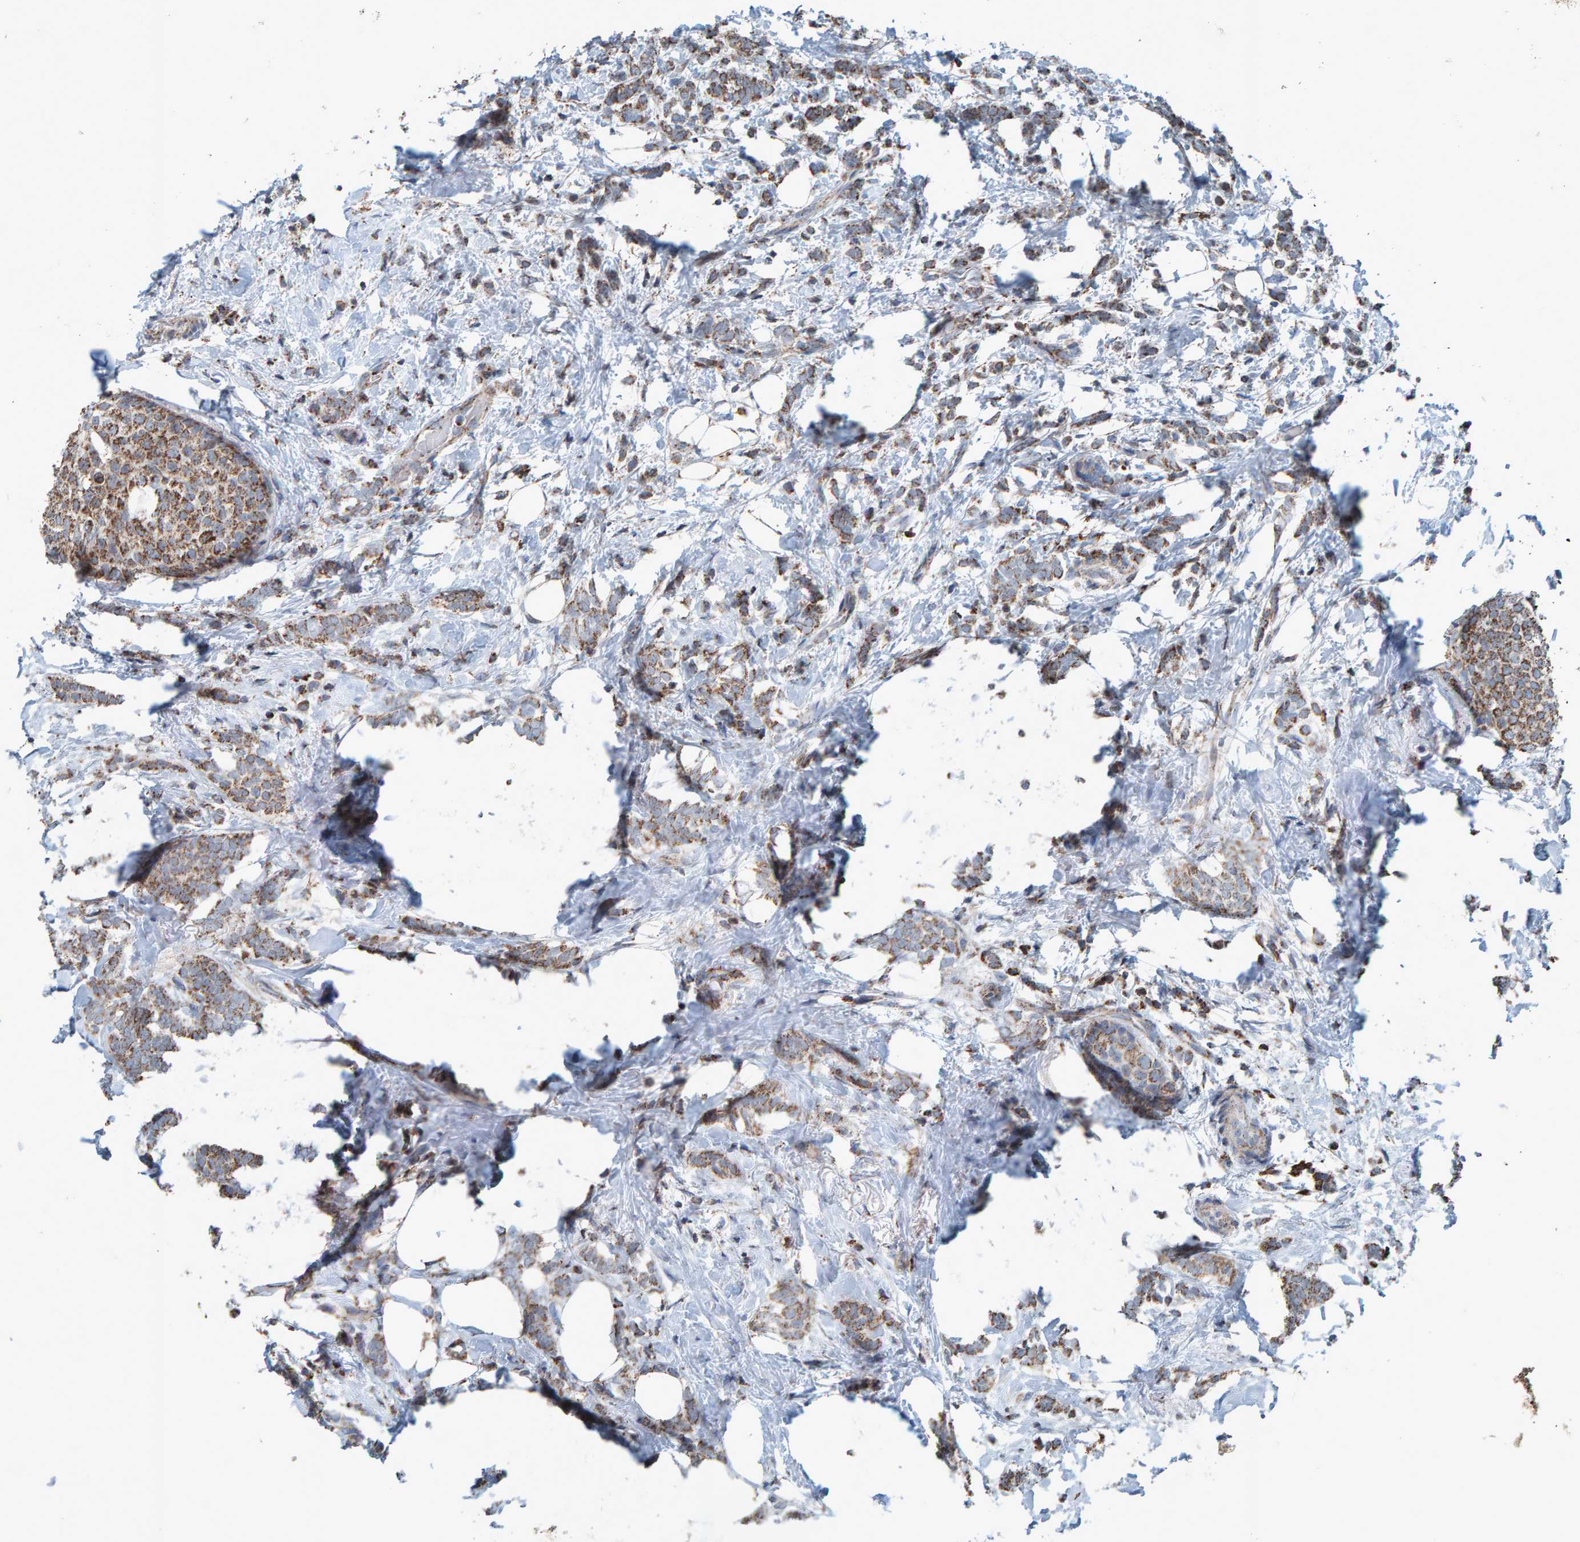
{"staining": {"intensity": "moderate", "quantity": ">75%", "location": "cytoplasmic/membranous"}, "tissue": "breast cancer", "cell_type": "Tumor cells", "image_type": "cancer", "snomed": [{"axis": "morphology", "description": "Lobular carcinoma"}, {"axis": "topography", "description": "Breast"}], "caption": "Moderate cytoplasmic/membranous staining for a protein is appreciated in about >75% of tumor cells of lobular carcinoma (breast) using immunohistochemistry.", "gene": "ZNF48", "patient": {"sex": "female", "age": 50}}